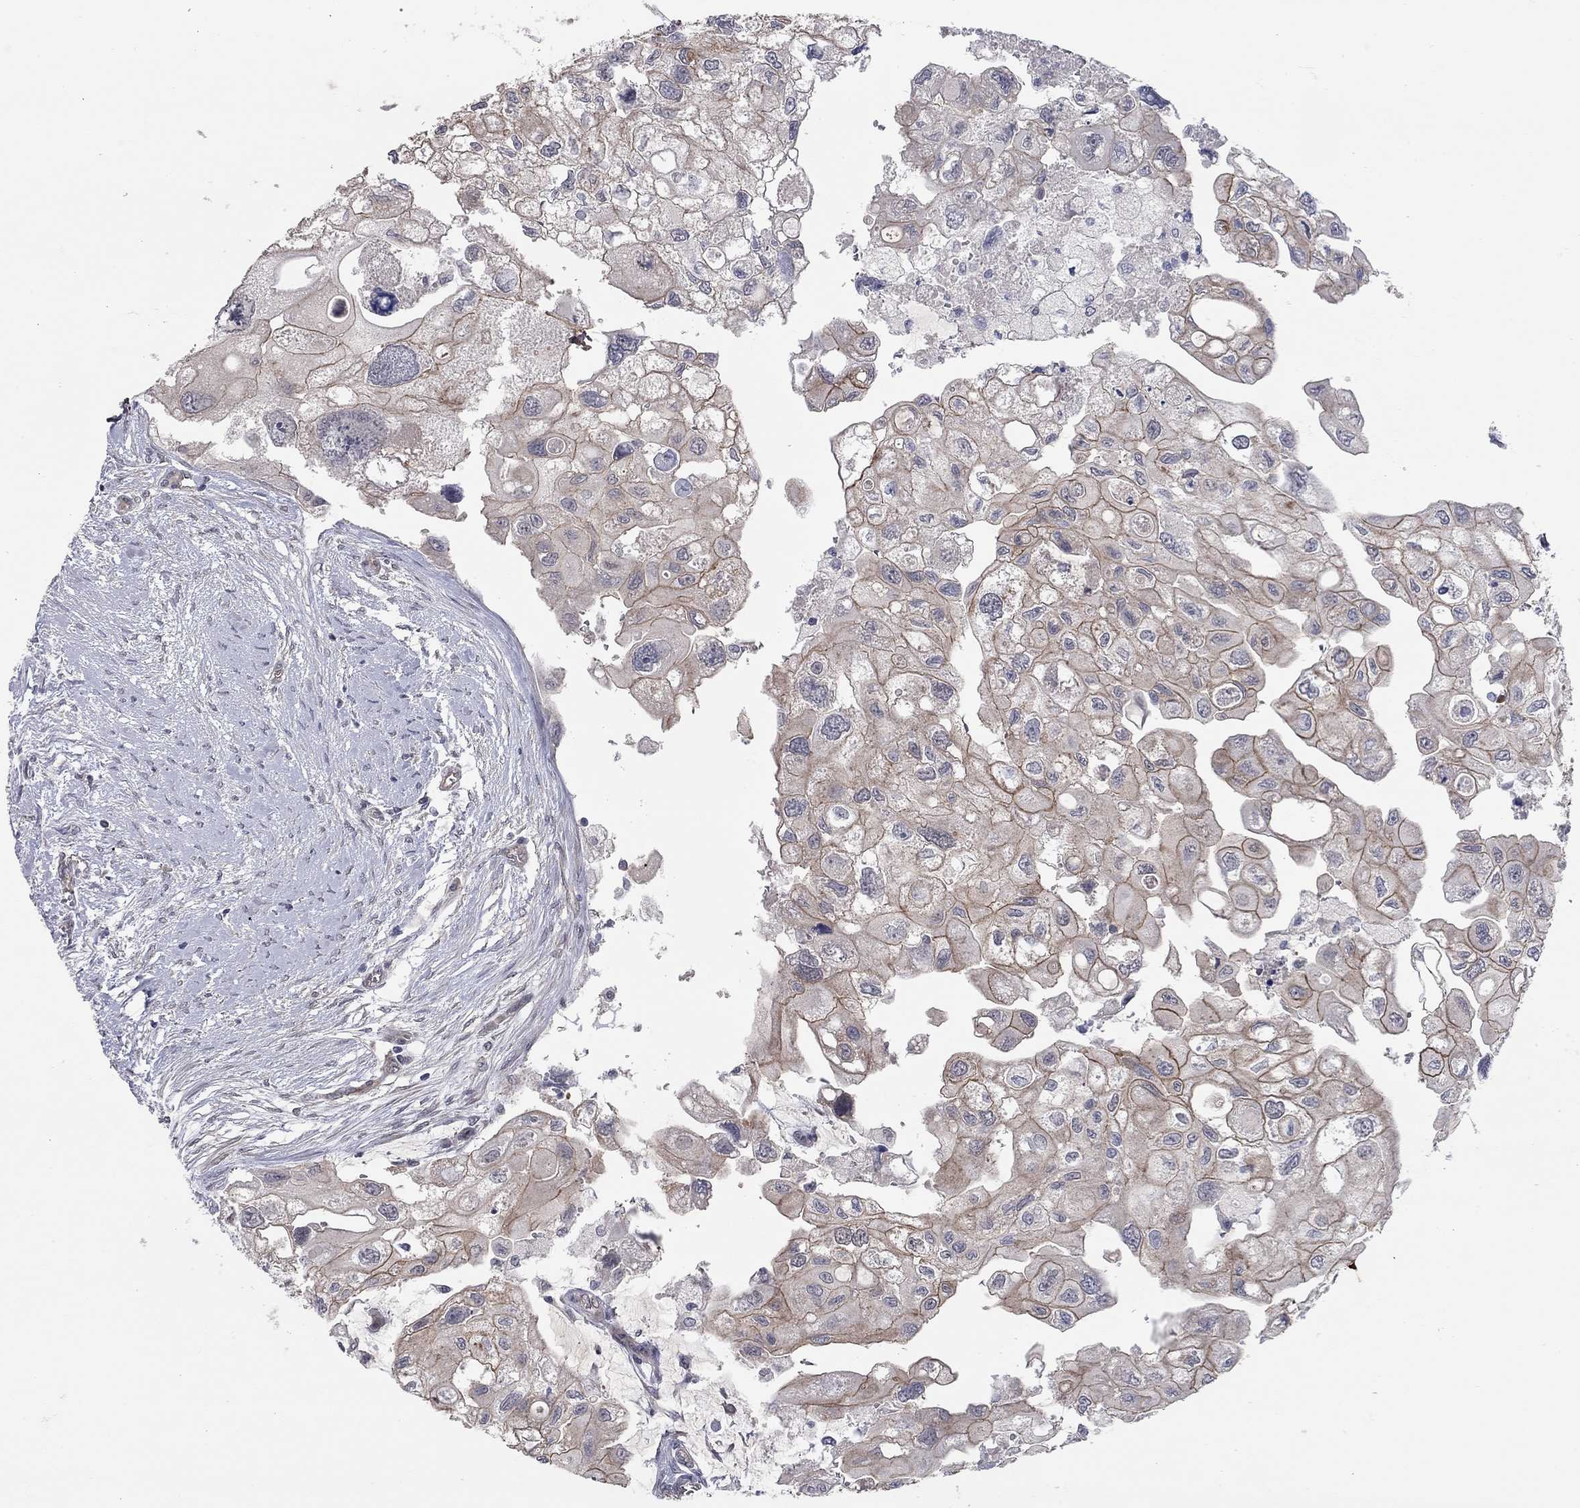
{"staining": {"intensity": "moderate", "quantity": "<25%", "location": "cytoplasmic/membranous"}, "tissue": "urothelial cancer", "cell_type": "Tumor cells", "image_type": "cancer", "snomed": [{"axis": "morphology", "description": "Urothelial carcinoma, High grade"}, {"axis": "topography", "description": "Urinary bladder"}], "caption": "Immunohistochemistry image of neoplastic tissue: human urothelial cancer stained using immunohistochemistry demonstrates low levels of moderate protein expression localized specifically in the cytoplasmic/membranous of tumor cells, appearing as a cytoplasmic/membranous brown color.", "gene": "WASF3", "patient": {"sex": "male", "age": 59}}